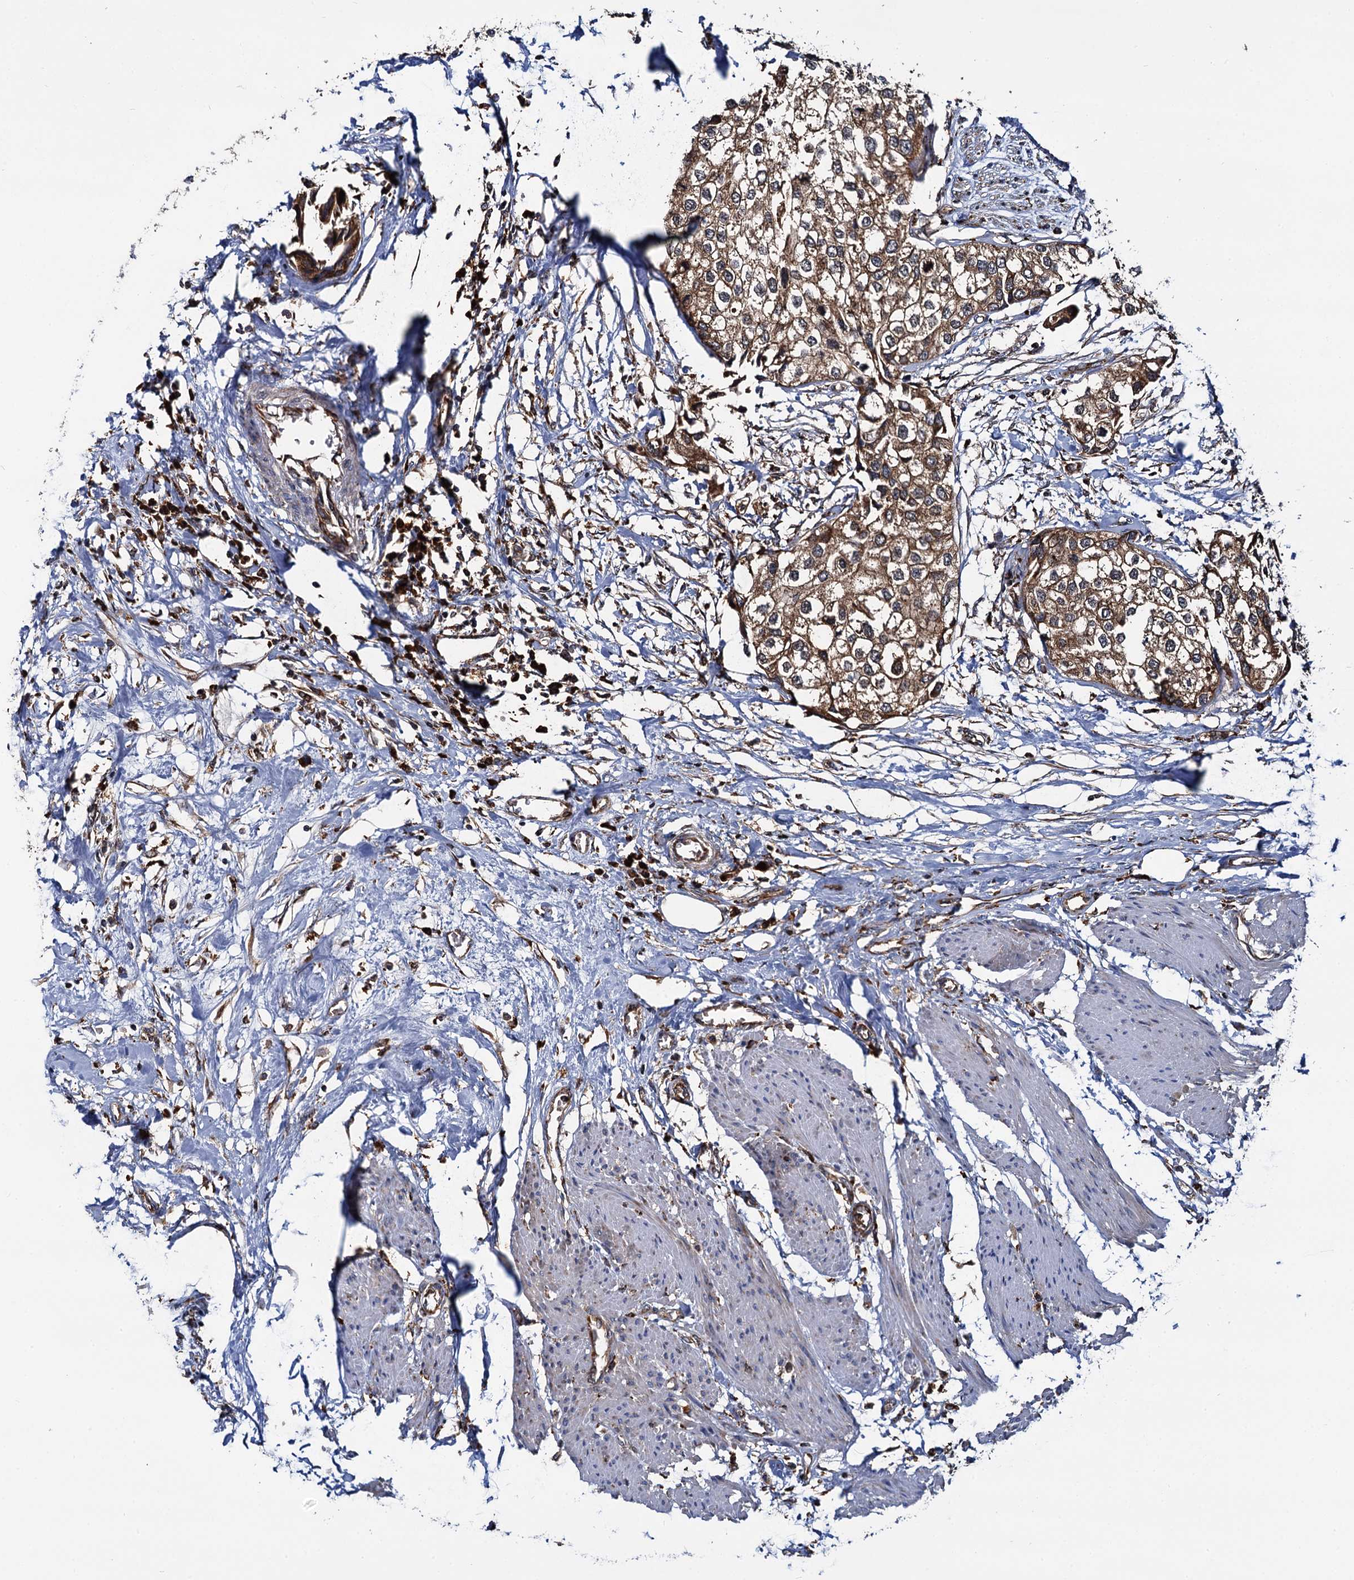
{"staining": {"intensity": "moderate", "quantity": ">75%", "location": "cytoplasmic/membranous"}, "tissue": "urothelial cancer", "cell_type": "Tumor cells", "image_type": "cancer", "snomed": [{"axis": "morphology", "description": "Urothelial carcinoma, High grade"}, {"axis": "topography", "description": "Urinary bladder"}], "caption": "A brown stain shows moderate cytoplasmic/membranous positivity of a protein in urothelial cancer tumor cells.", "gene": "UFM1", "patient": {"sex": "male", "age": 64}}